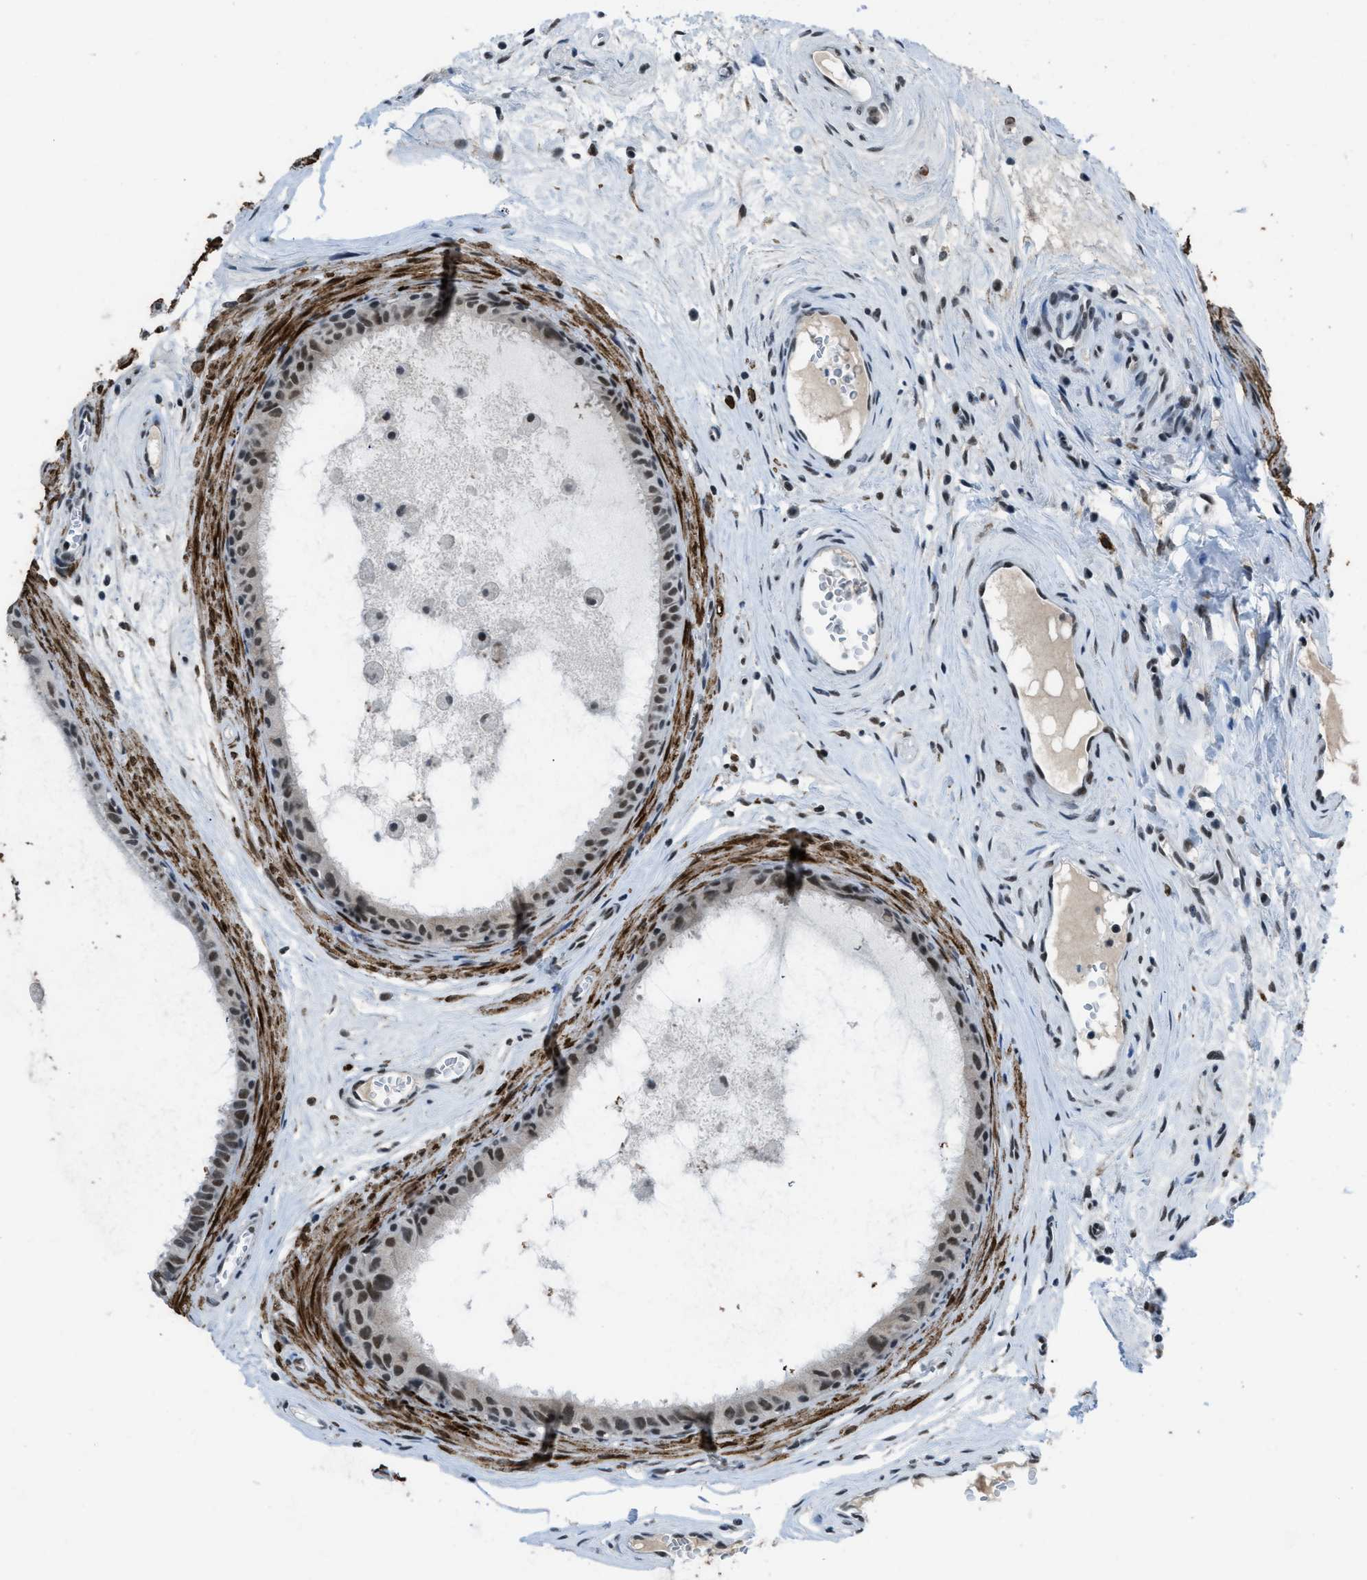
{"staining": {"intensity": "moderate", "quantity": ">75%", "location": "nuclear"}, "tissue": "epididymis", "cell_type": "Glandular cells", "image_type": "normal", "snomed": [{"axis": "morphology", "description": "Normal tissue, NOS"}, {"axis": "morphology", "description": "Inflammation, NOS"}, {"axis": "topography", "description": "Epididymis"}], "caption": "Brown immunohistochemical staining in benign epididymis reveals moderate nuclear positivity in approximately >75% of glandular cells. (Brightfield microscopy of DAB IHC at high magnification).", "gene": "GATAD2B", "patient": {"sex": "male", "age": 85}}